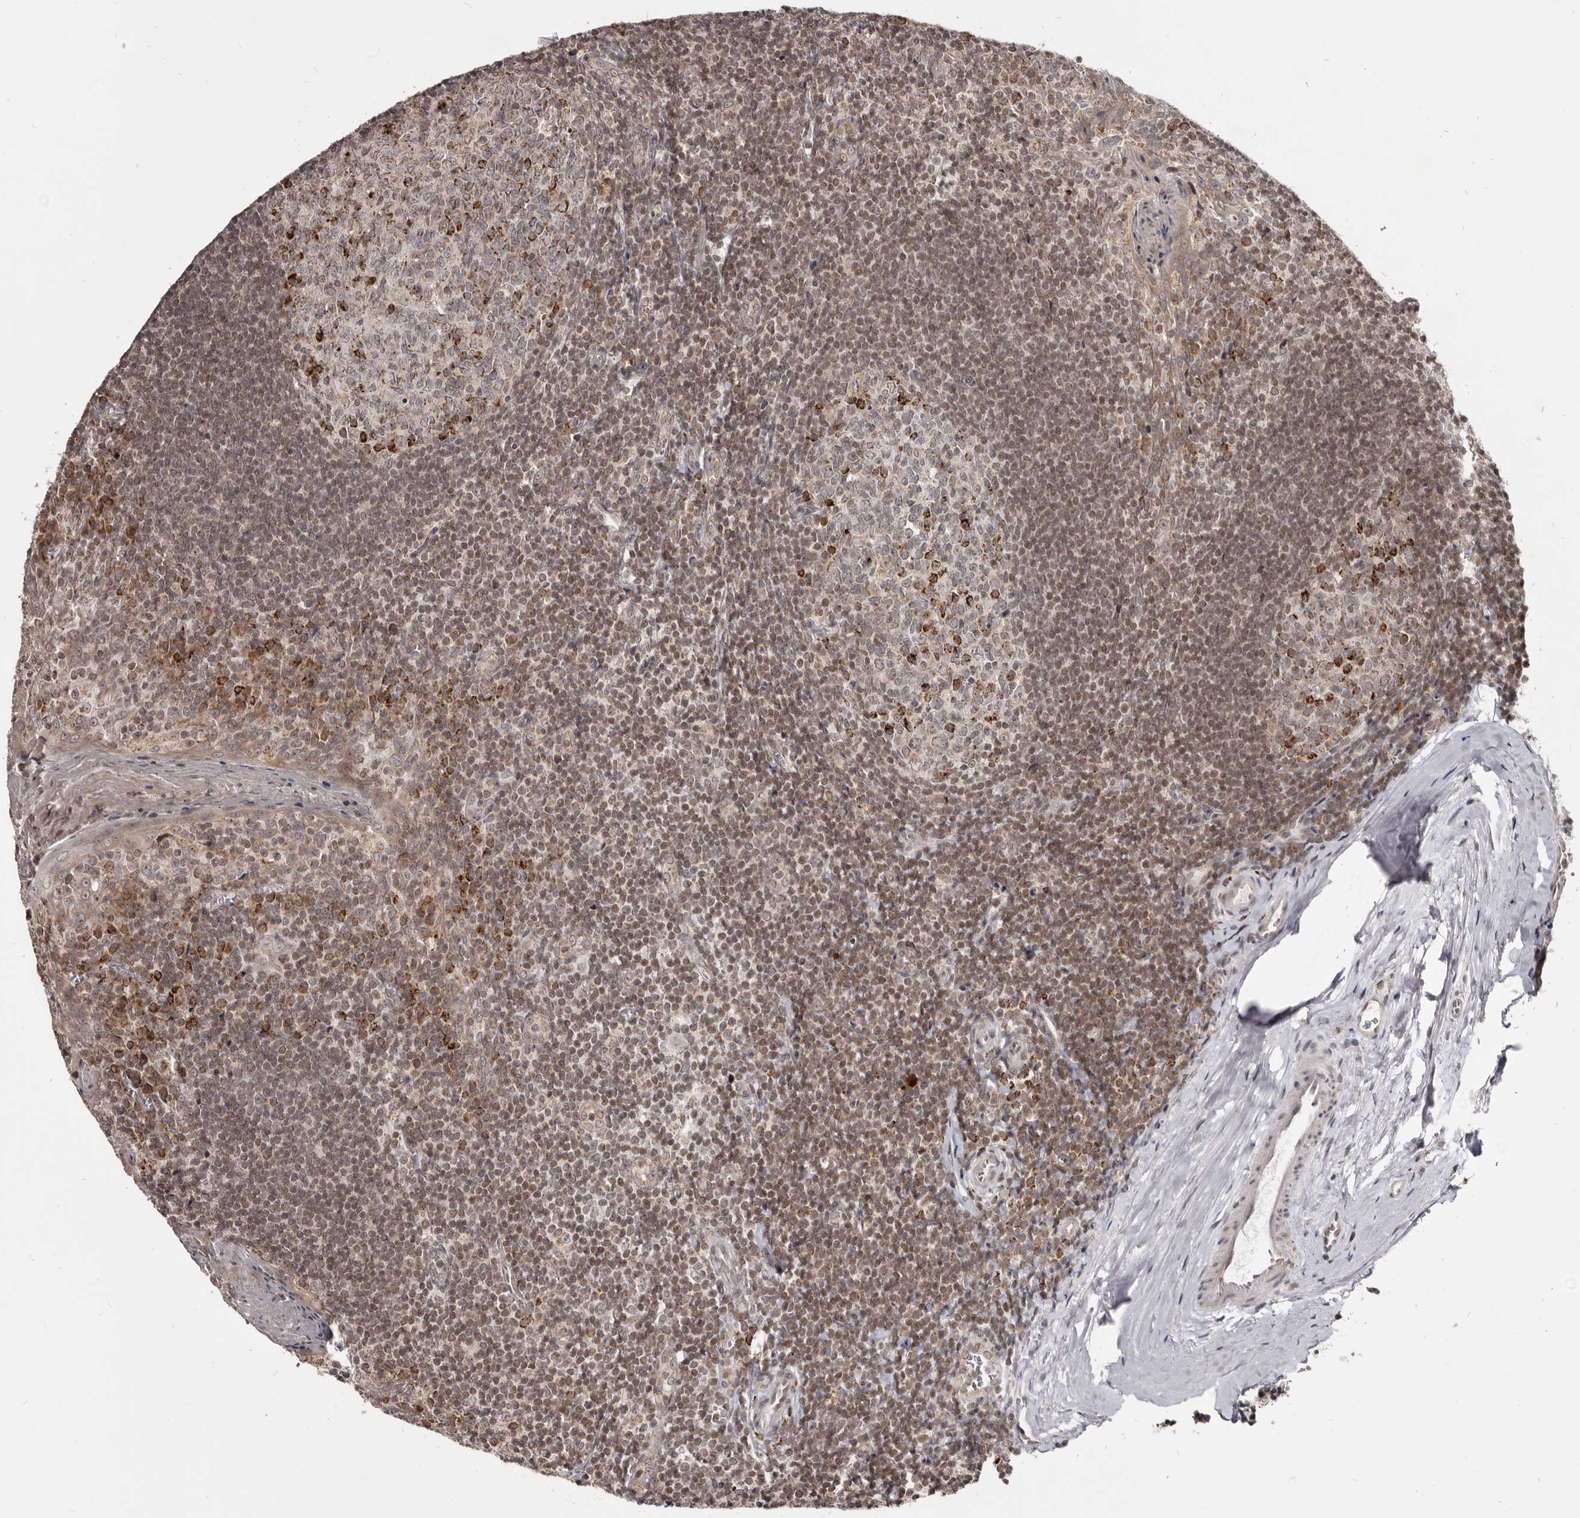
{"staining": {"intensity": "strong", "quantity": "<25%", "location": "cytoplasmic/membranous"}, "tissue": "tonsil", "cell_type": "Germinal center cells", "image_type": "normal", "snomed": [{"axis": "morphology", "description": "Normal tissue, NOS"}, {"axis": "topography", "description": "Tonsil"}], "caption": "Unremarkable tonsil displays strong cytoplasmic/membranous expression in approximately <25% of germinal center cells.", "gene": "THUMPD1", "patient": {"sex": "male", "age": 27}}